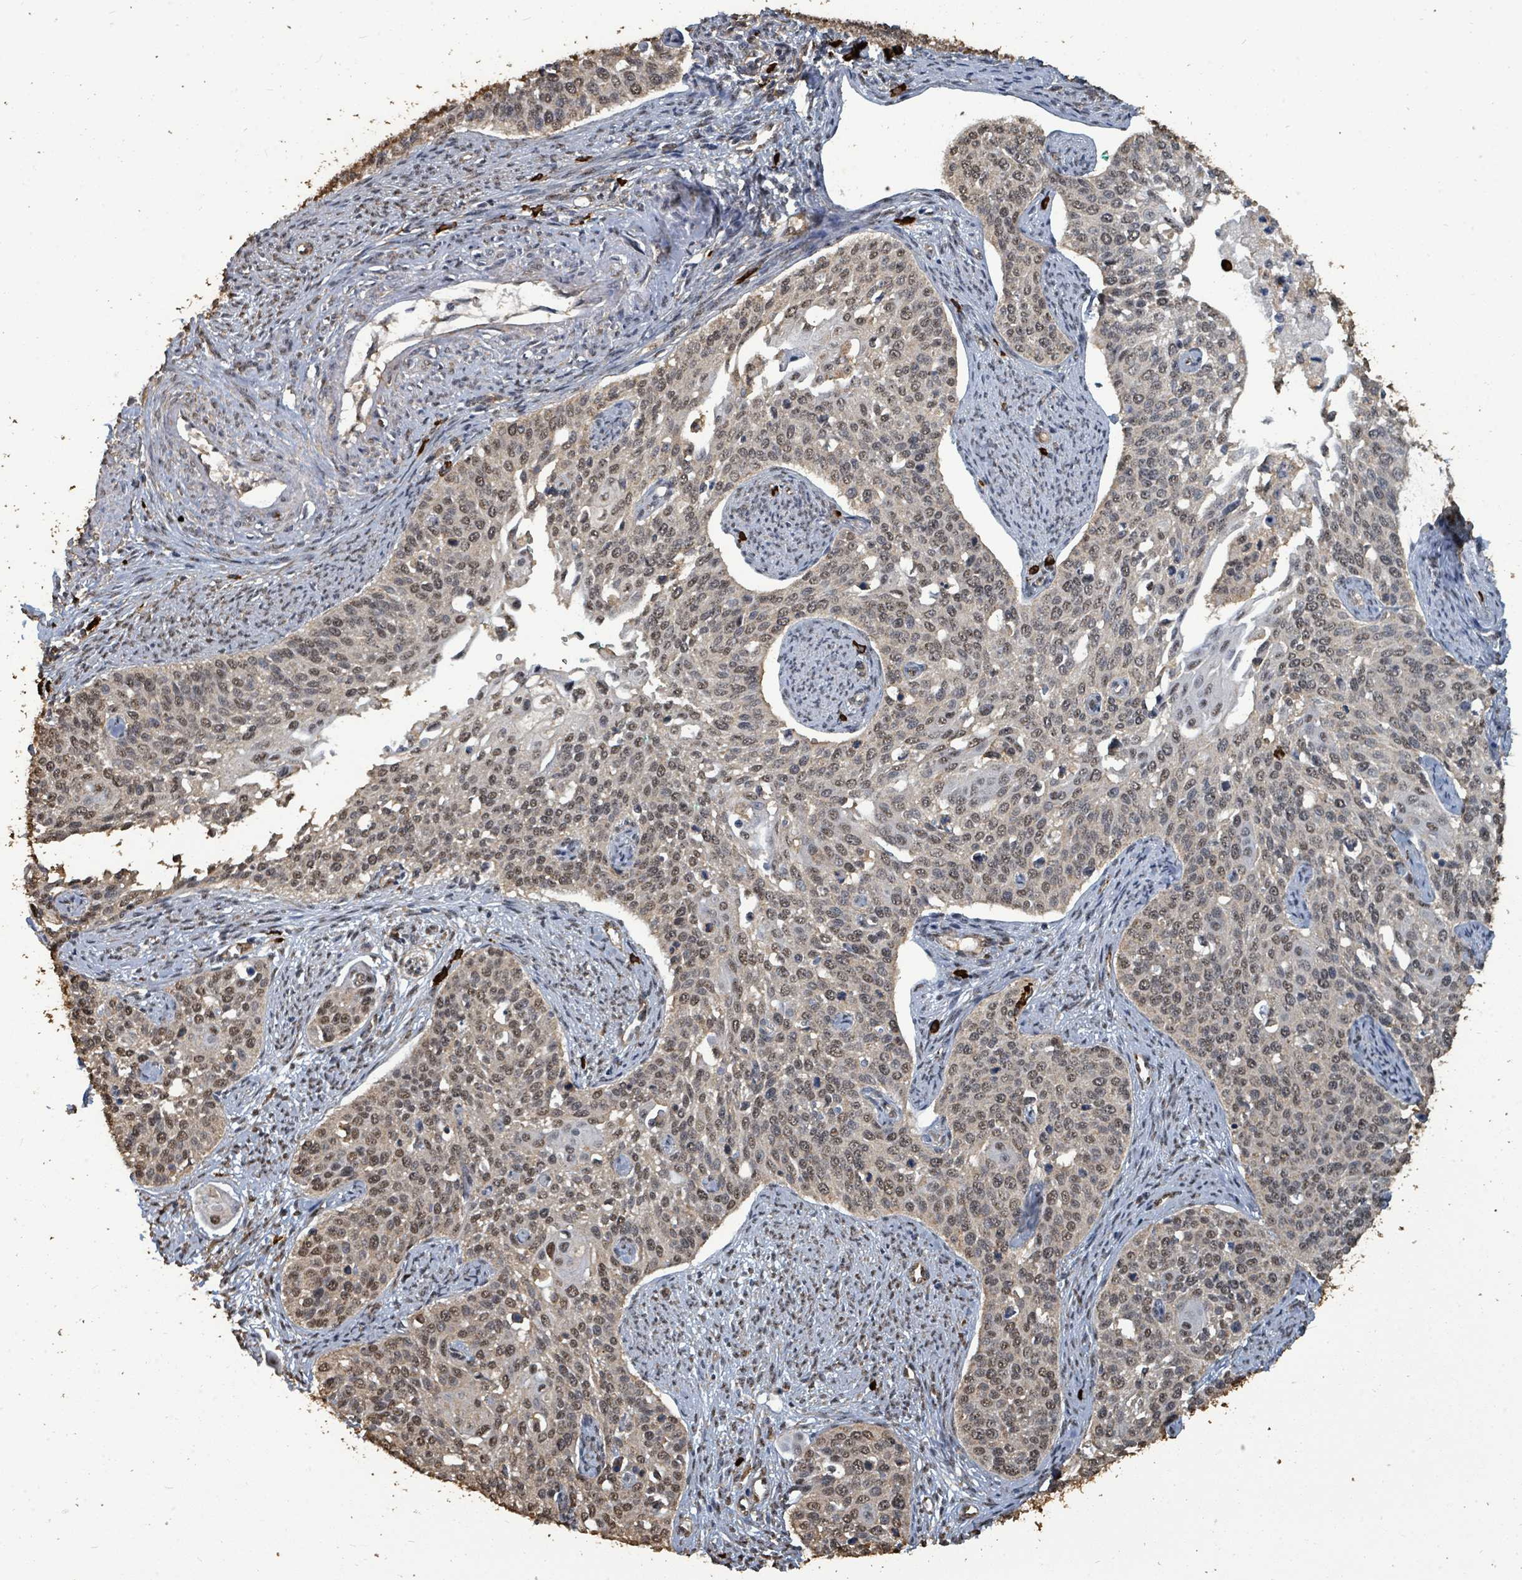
{"staining": {"intensity": "moderate", "quantity": "25%-75%", "location": "nuclear"}, "tissue": "cervical cancer", "cell_type": "Tumor cells", "image_type": "cancer", "snomed": [{"axis": "morphology", "description": "Squamous cell carcinoma, NOS"}, {"axis": "topography", "description": "Cervix"}], "caption": "Cervical squamous cell carcinoma stained for a protein (brown) demonstrates moderate nuclear positive positivity in approximately 25%-75% of tumor cells.", "gene": "C6orf52", "patient": {"sex": "female", "age": 44}}